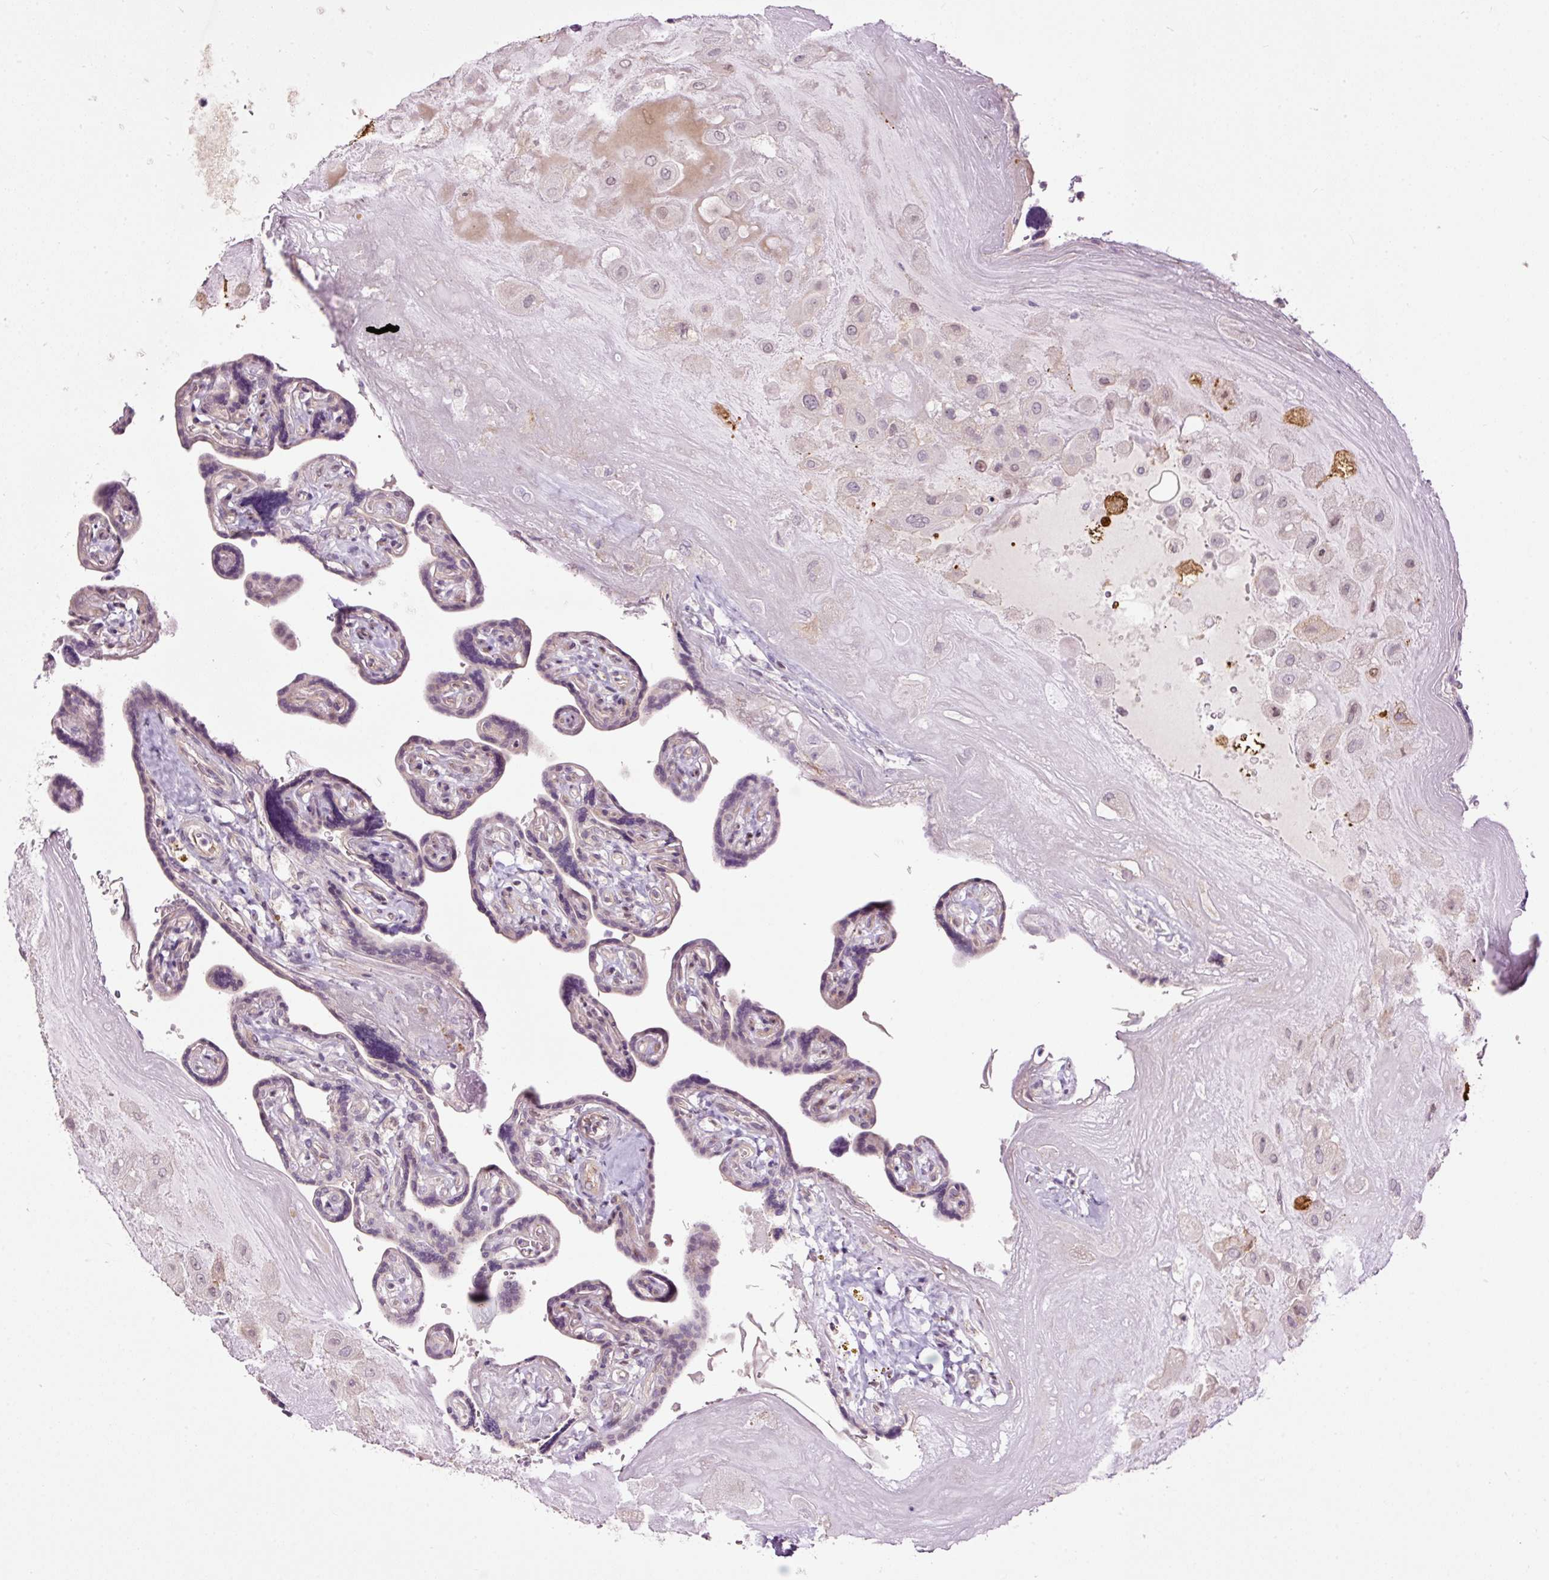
{"staining": {"intensity": "negative", "quantity": "none", "location": "none"}, "tissue": "placenta", "cell_type": "Decidual cells", "image_type": "normal", "snomed": [{"axis": "morphology", "description": "Normal tissue, NOS"}, {"axis": "topography", "description": "Placenta"}], "caption": "High magnification brightfield microscopy of benign placenta stained with DAB (3,3'-diaminobenzidine) (brown) and counterstained with hematoxylin (blue): decidual cells show no significant expression.", "gene": "FCRL4", "patient": {"sex": "female", "age": 32}}